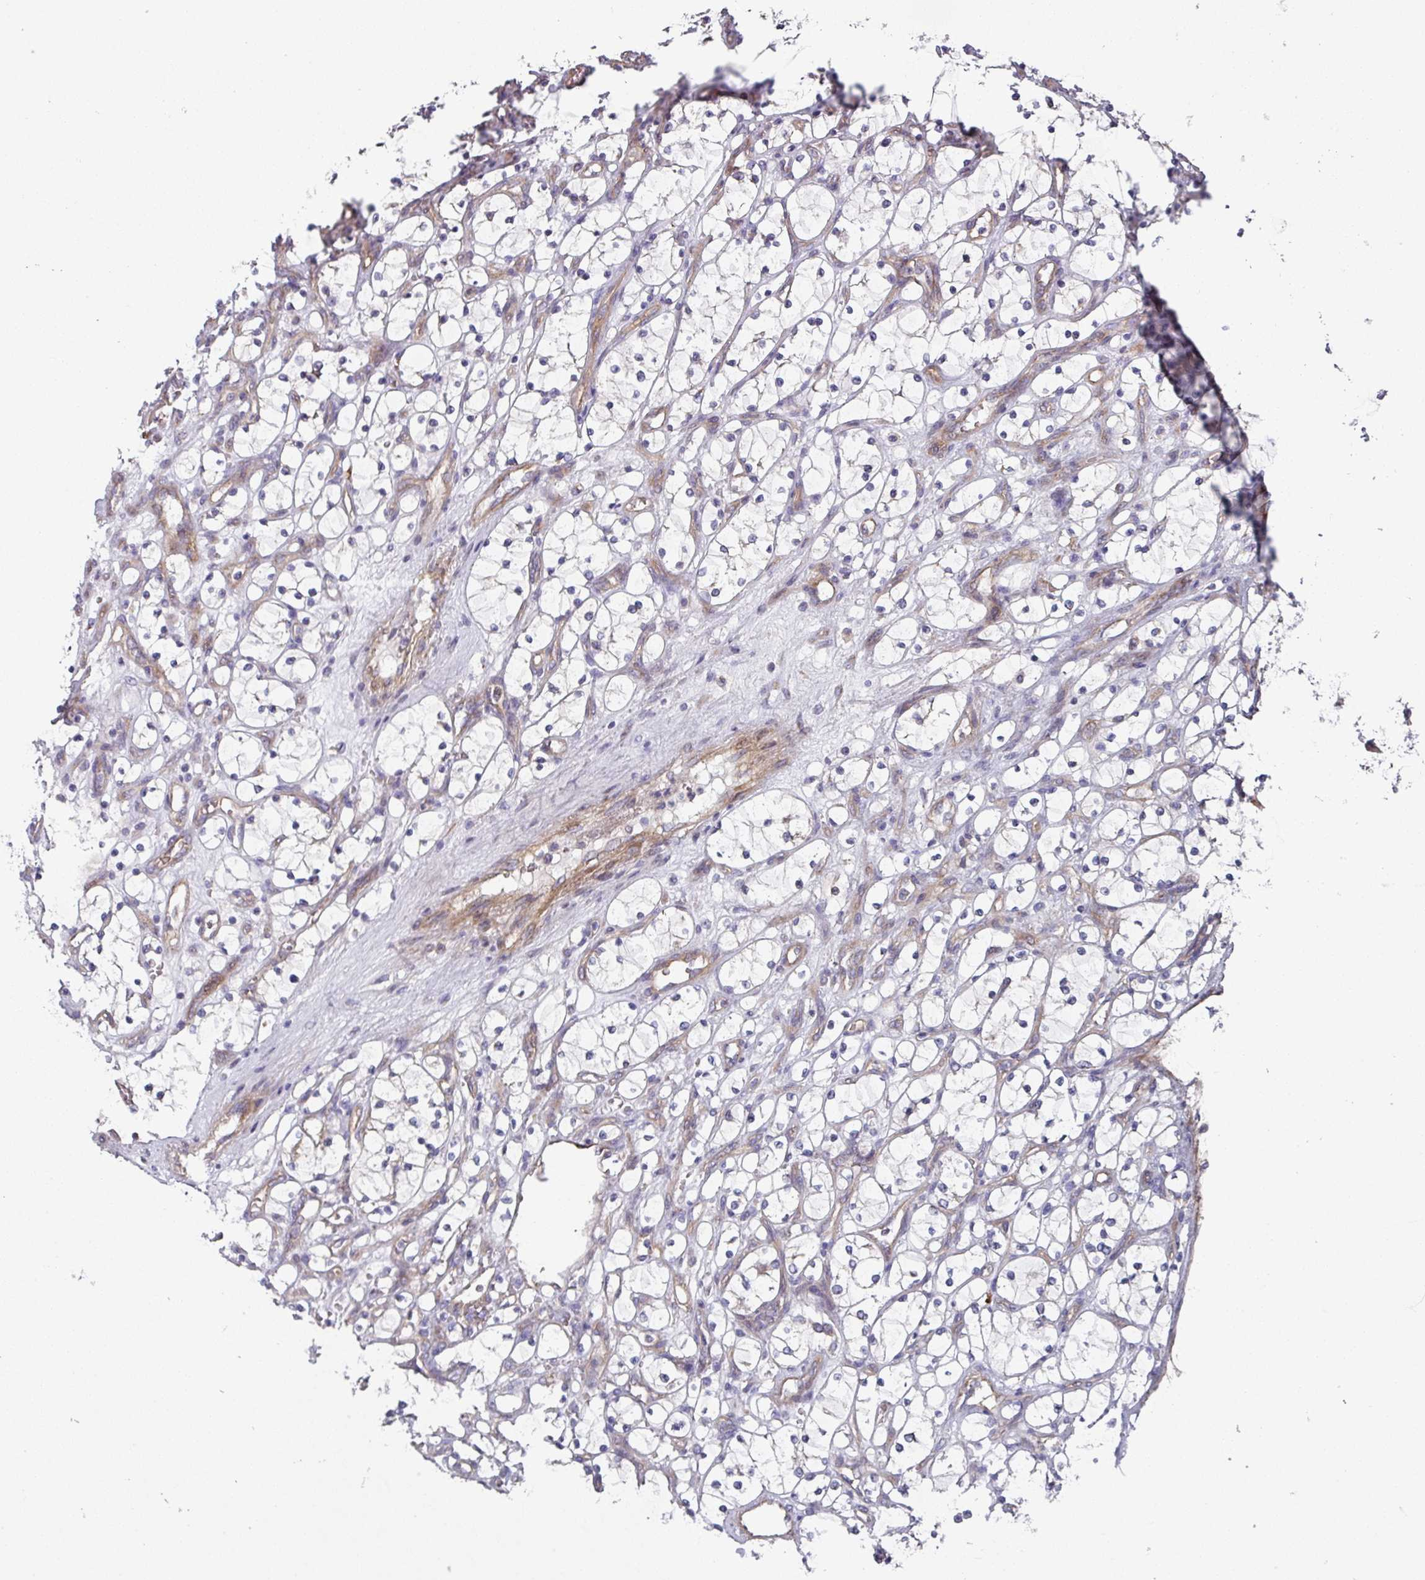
{"staining": {"intensity": "weak", "quantity": "<25%", "location": "cytoplasmic/membranous"}, "tissue": "renal cancer", "cell_type": "Tumor cells", "image_type": "cancer", "snomed": [{"axis": "morphology", "description": "Adenocarcinoma, NOS"}, {"axis": "topography", "description": "Kidney"}], "caption": "This is a photomicrograph of IHC staining of adenocarcinoma (renal), which shows no positivity in tumor cells.", "gene": "DCAF12L2", "patient": {"sex": "female", "age": 69}}